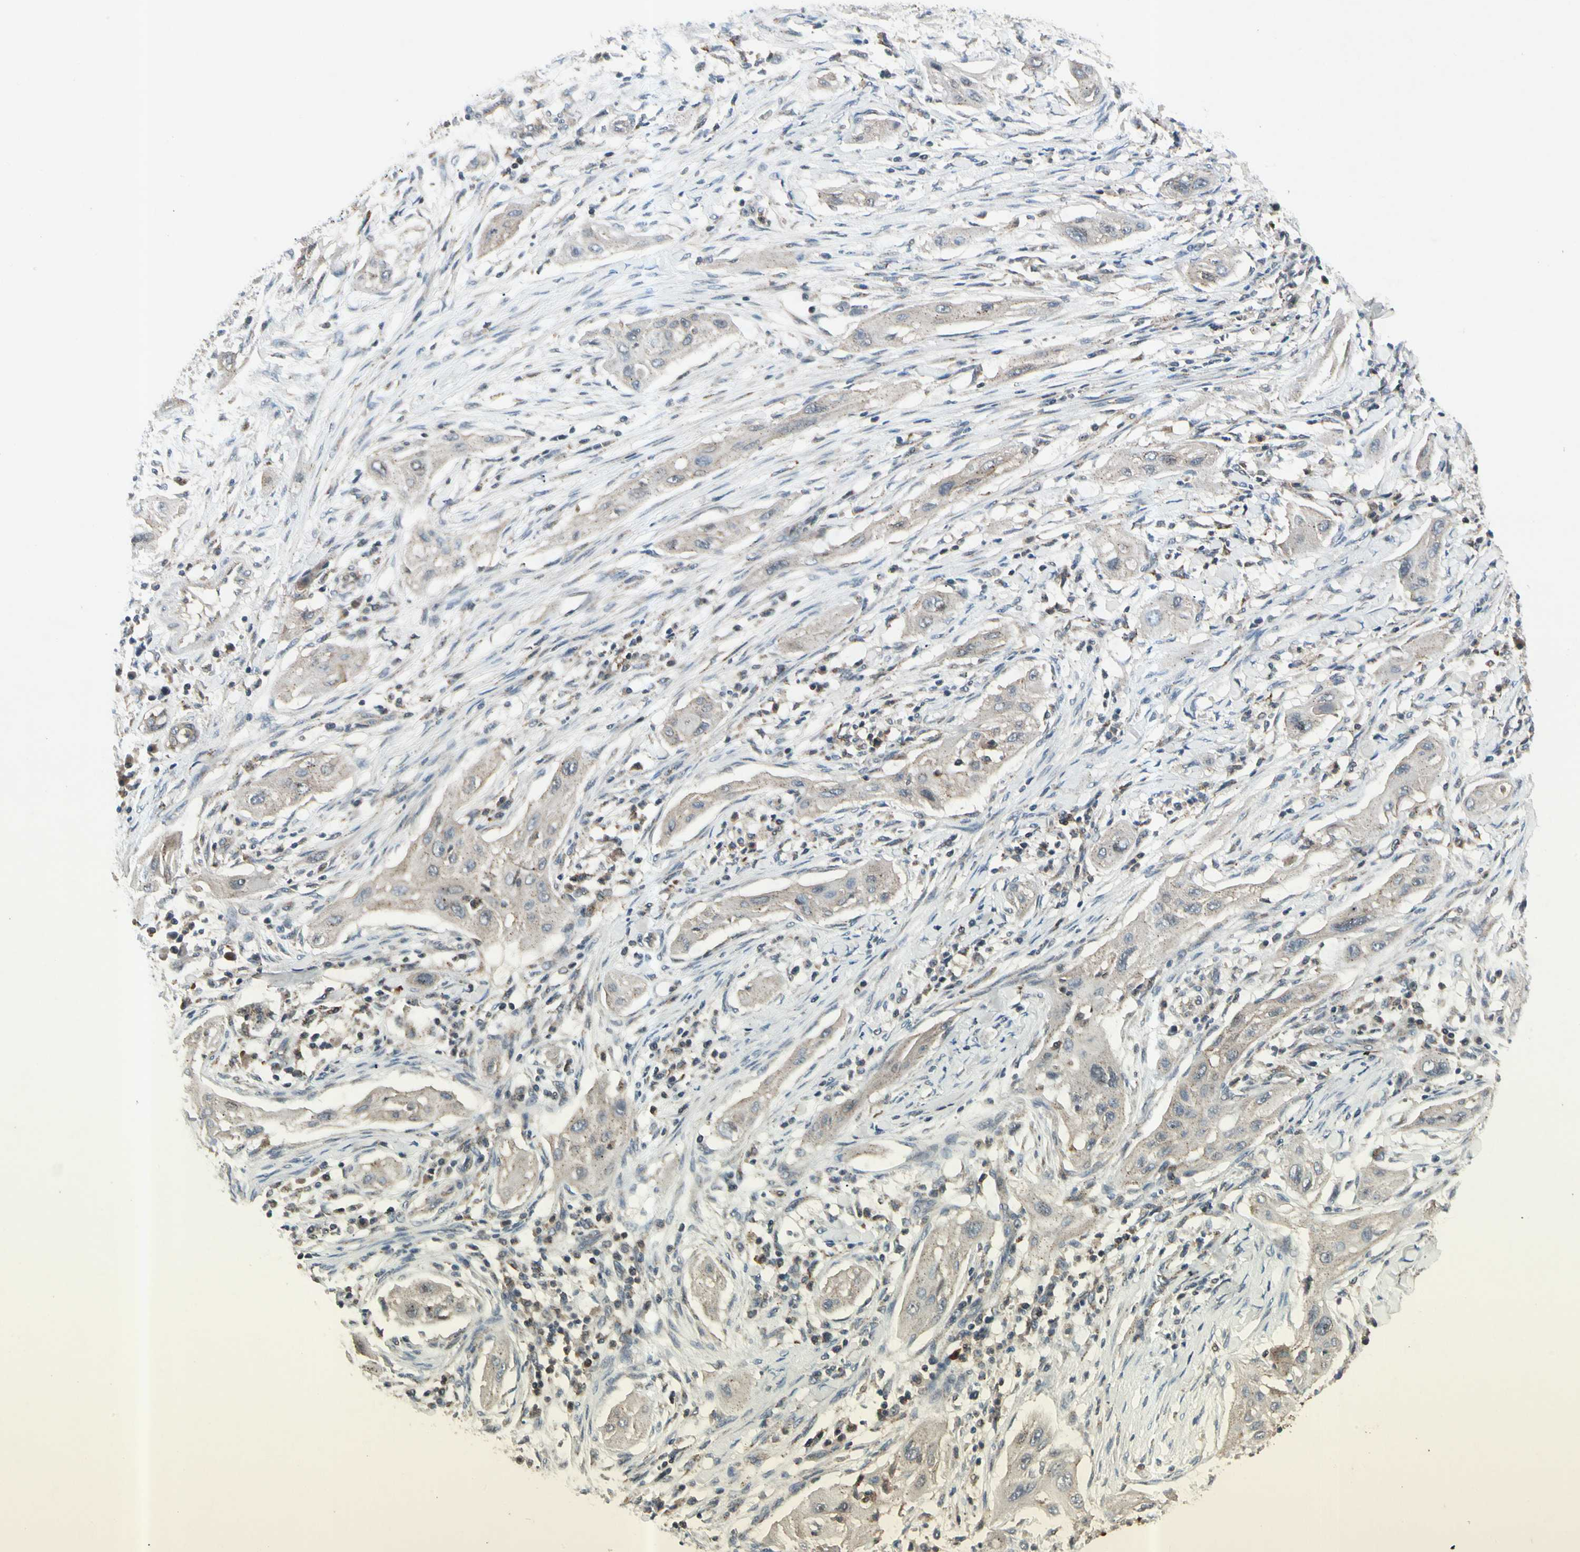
{"staining": {"intensity": "weak", "quantity": ">75%", "location": "cytoplasmic/membranous"}, "tissue": "lung cancer", "cell_type": "Tumor cells", "image_type": "cancer", "snomed": [{"axis": "morphology", "description": "Squamous cell carcinoma, NOS"}, {"axis": "topography", "description": "Lung"}], "caption": "Immunohistochemical staining of lung cancer displays low levels of weak cytoplasmic/membranous protein staining in approximately >75% of tumor cells.", "gene": "NMI", "patient": {"sex": "female", "age": 47}}